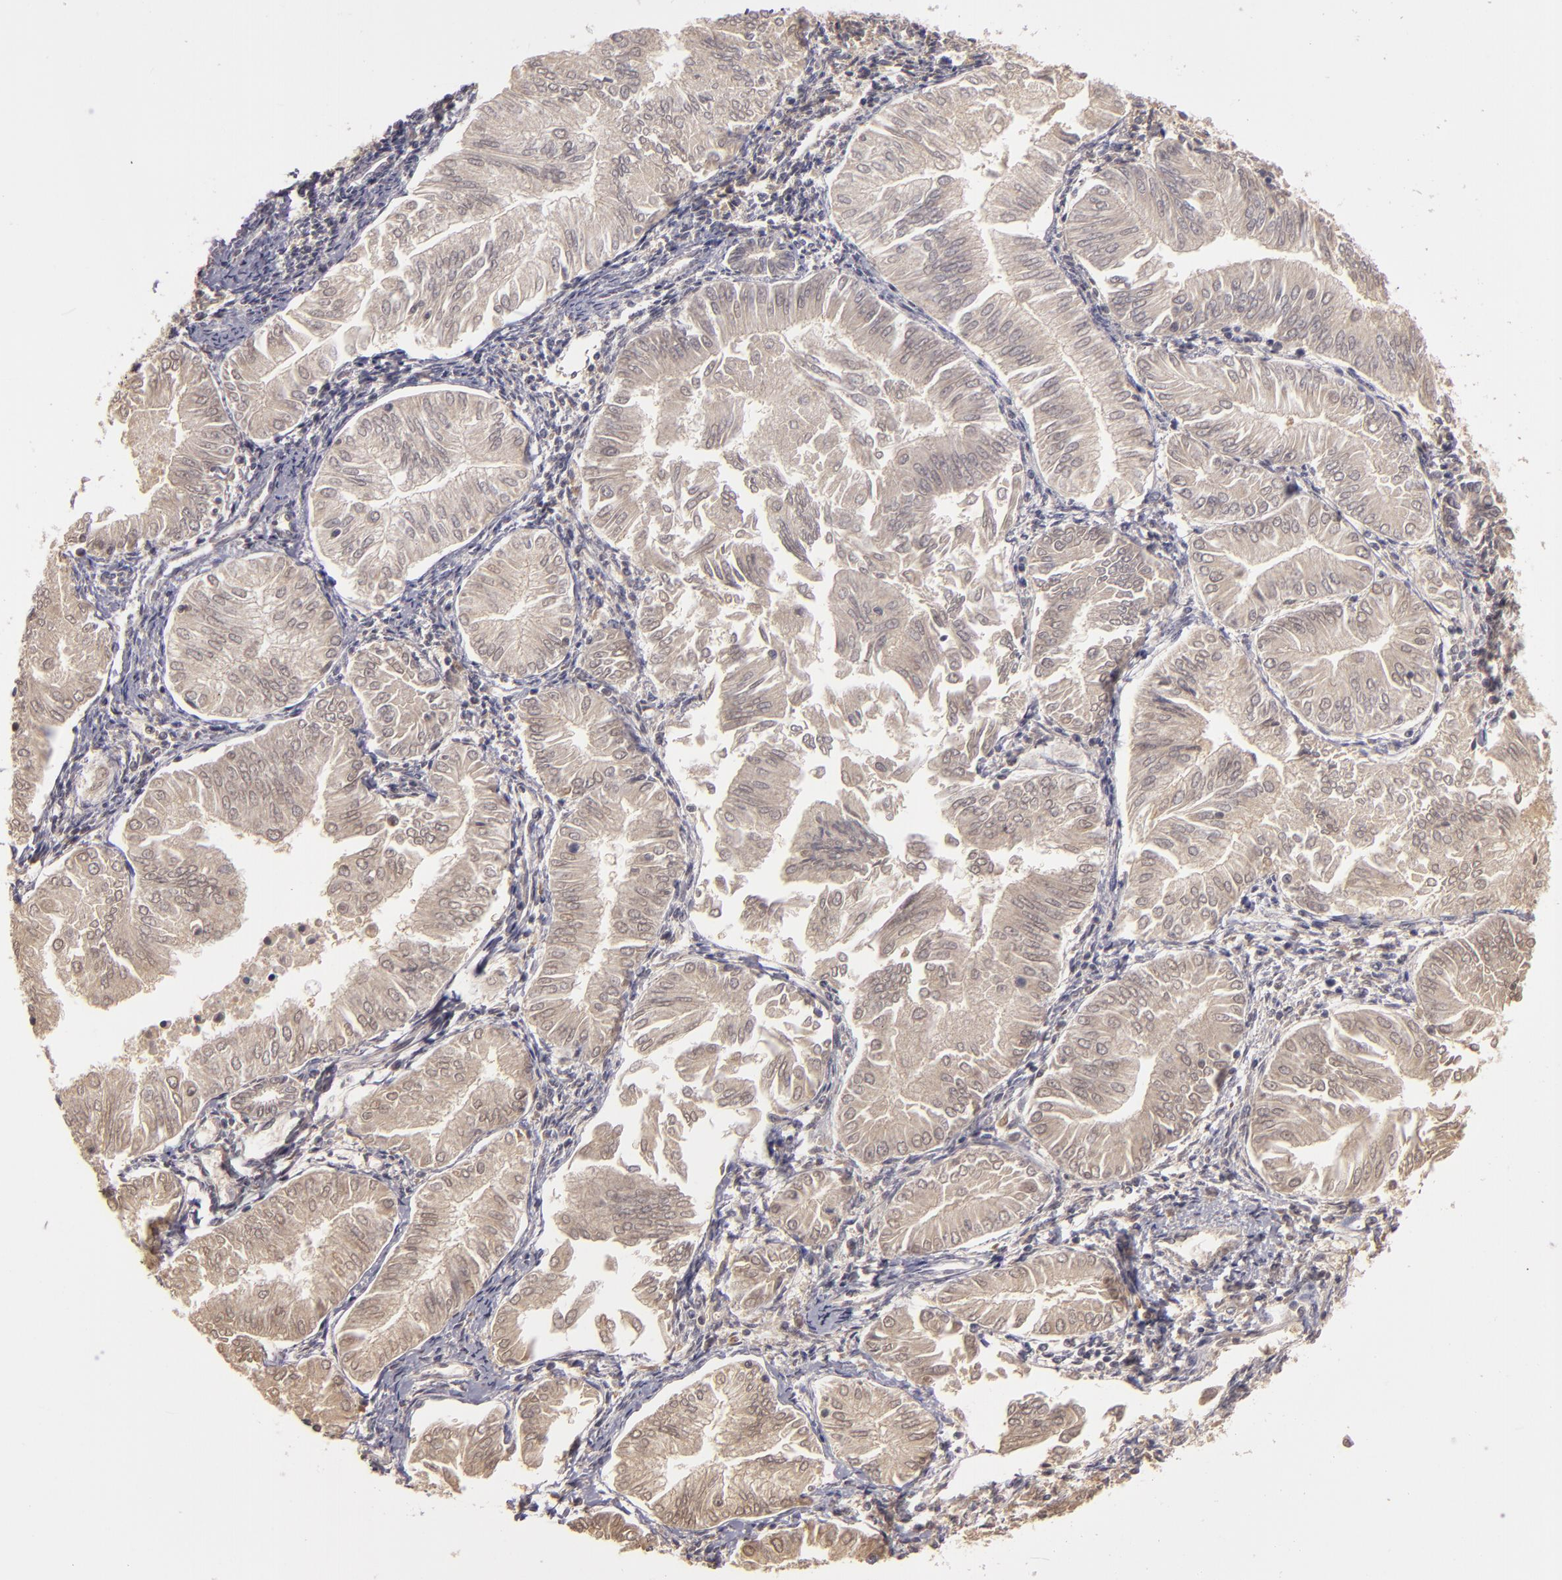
{"staining": {"intensity": "moderate", "quantity": ">75%", "location": "cytoplasmic/membranous"}, "tissue": "endometrial cancer", "cell_type": "Tumor cells", "image_type": "cancer", "snomed": [{"axis": "morphology", "description": "Adenocarcinoma, NOS"}, {"axis": "topography", "description": "Endometrium"}], "caption": "Immunohistochemistry of adenocarcinoma (endometrial) exhibits medium levels of moderate cytoplasmic/membranous expression in approximately >75% of tumor cells.", "gene": "LRG1", "patient": {"sex": "female", "age": 53}}